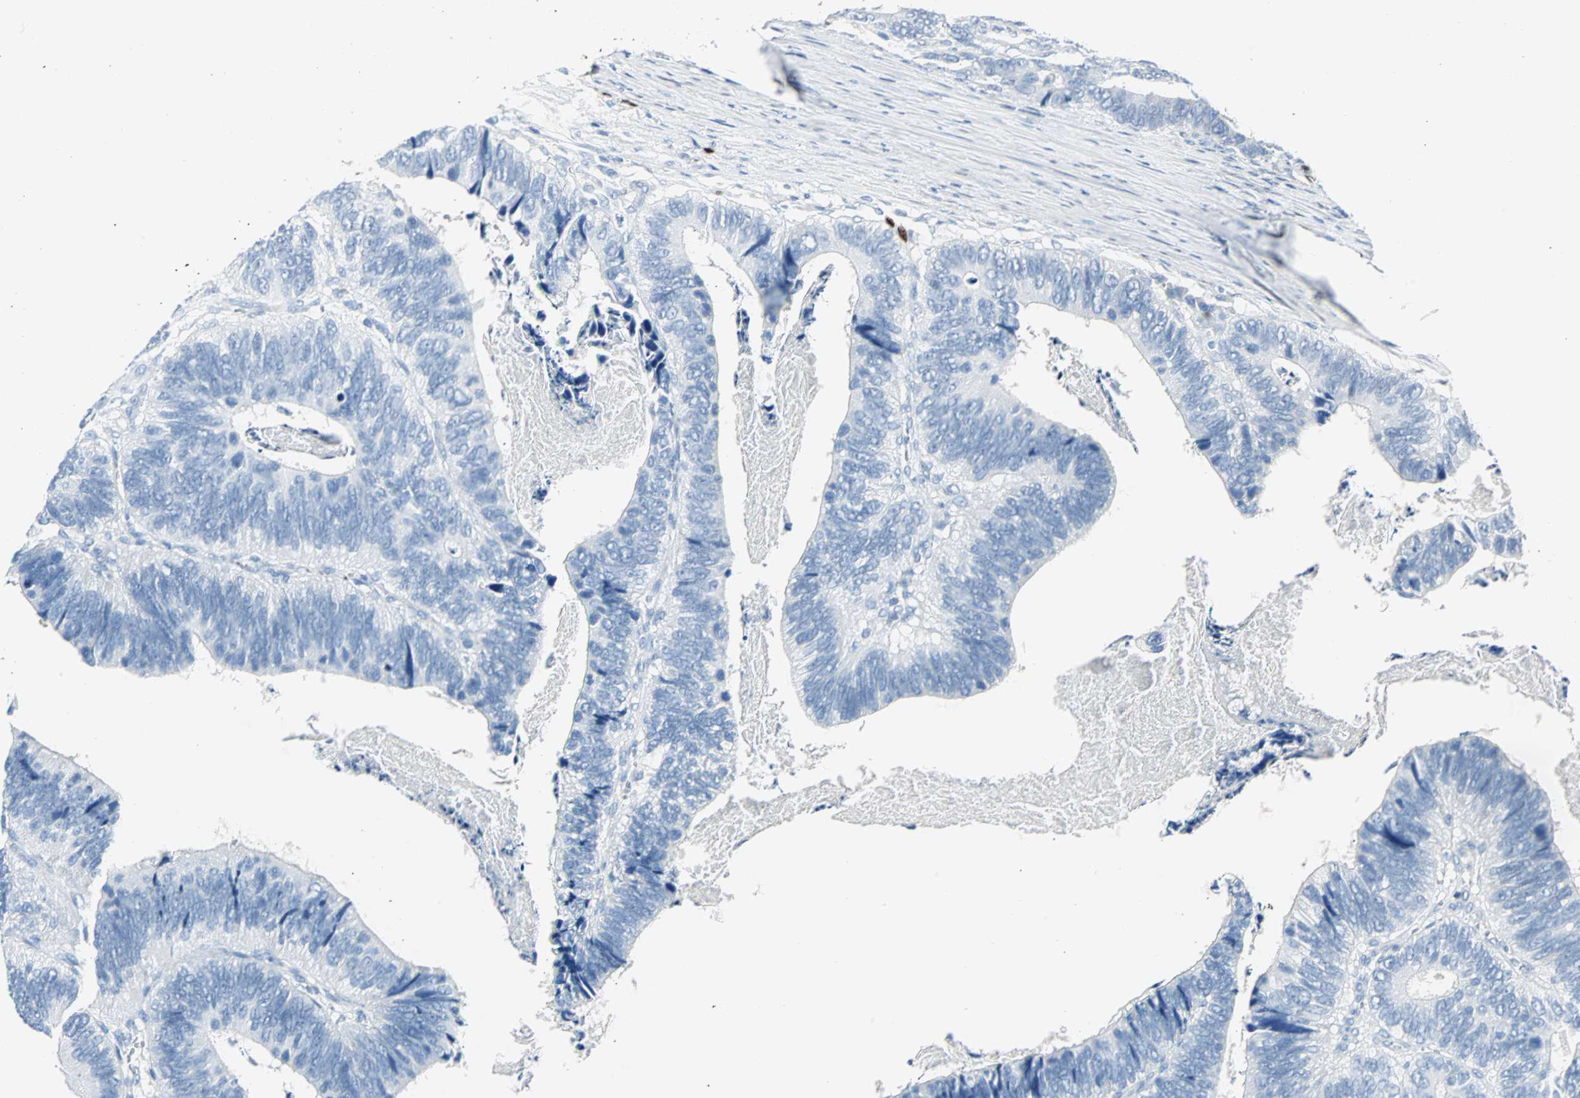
{"staining": {"intensity": "negative", "quantity": "none", "location": "none"}, "tissue": "colorectal cancer", "cell_type": "Tumor cells", "image_type": "cancer", "snomed": [{"axis": "morphology", "description": "Adenocarcinoma, NOS"}, {"axis": "topography", "description": "Colon"}], "caption": "DAB immunohistochemical staining of human colorectal cancer (adenocarcinoma) shows no significant staining in tumor cells.", "gene": "IL33", "patient": {"sex": "male", "age": 72}}